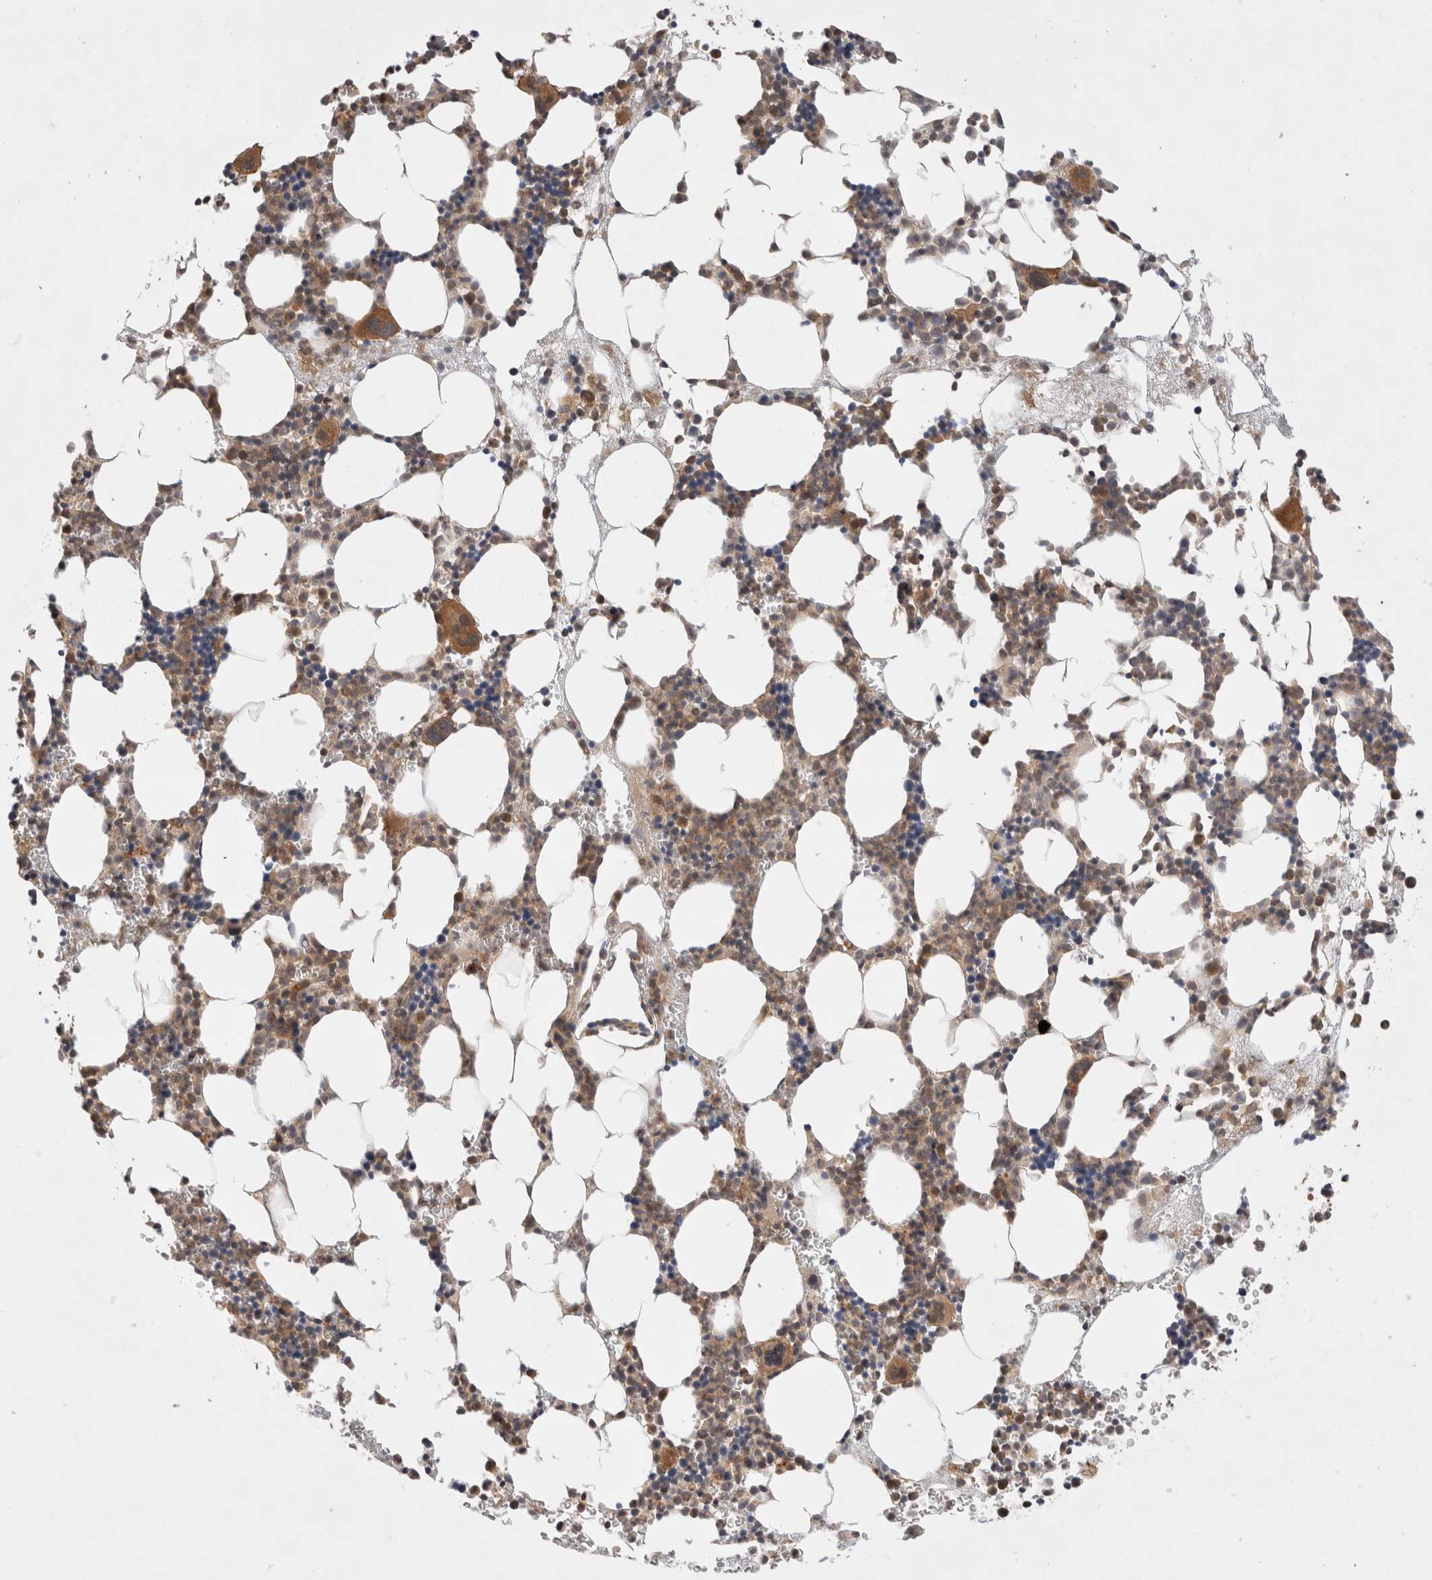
{"staining": {"intensity": "moderate", "quantity": ">75%", "location": "cytoplasmic/membranous"}, "tissue": "bone marrow", "cell_type": "Hematopoietic cells", "image_type": "normal", "snomed": [{"axis": "morphology", "description": "Normal tissue, NOS"}, {"axis": "morphology", "description": "Inflammation, NOS"}, {"axis": "topography", "description": "Bone marrow"}], "caption": "Immunohistochemical staining of benign human bone marrow reveals >75% levels of moderate cytoplasmic/membranous protein positivity in about >75% of hematopoietic cells. (IHC, brightfield microscopy, high magnification).", "gene": "VPS28", "patient": {"sex": "female", "age": 67}}